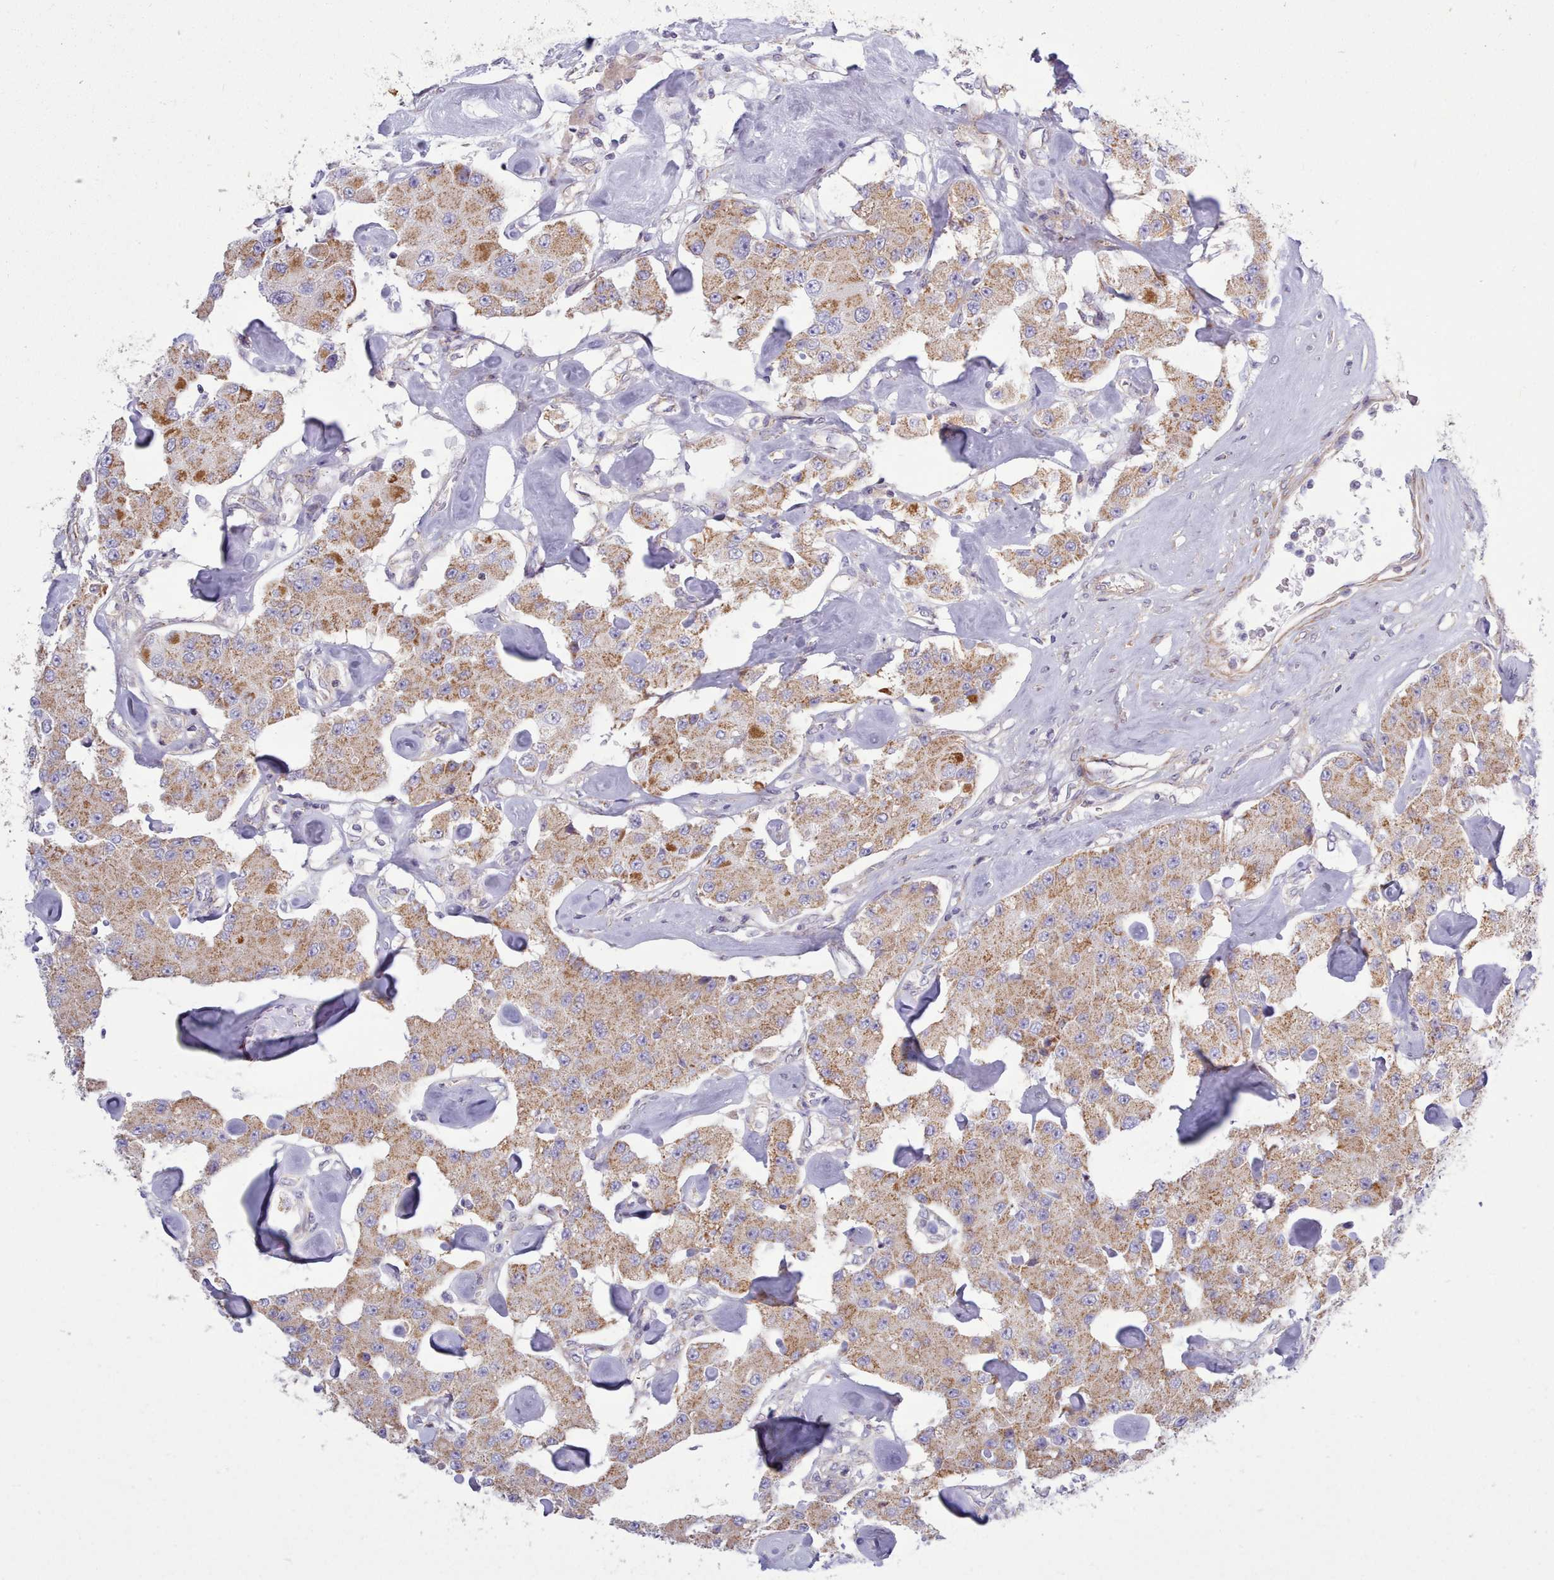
{"staining": {"intensity": "moderate", "quantity": "25%-75%", "location": "cytoplasmic/membranous"}, "tissue": "carcinoid", "cell_type": "Tumor cells", "image_type": "cancer", "snomed": [{"axis": "morphology", "description": "Carcinoid, malignant, NOS"}, {"axis": "topography", "description": "Pancreas"}], "caption": "There is medium levels of moderate cytoplasmic/membranous expression in tumor cells of carcinoid, as demonstrated by immunohistochemical staining (brown color).", "gene": "MRPL21", "patient": {"sex": "male", "age": 41}}